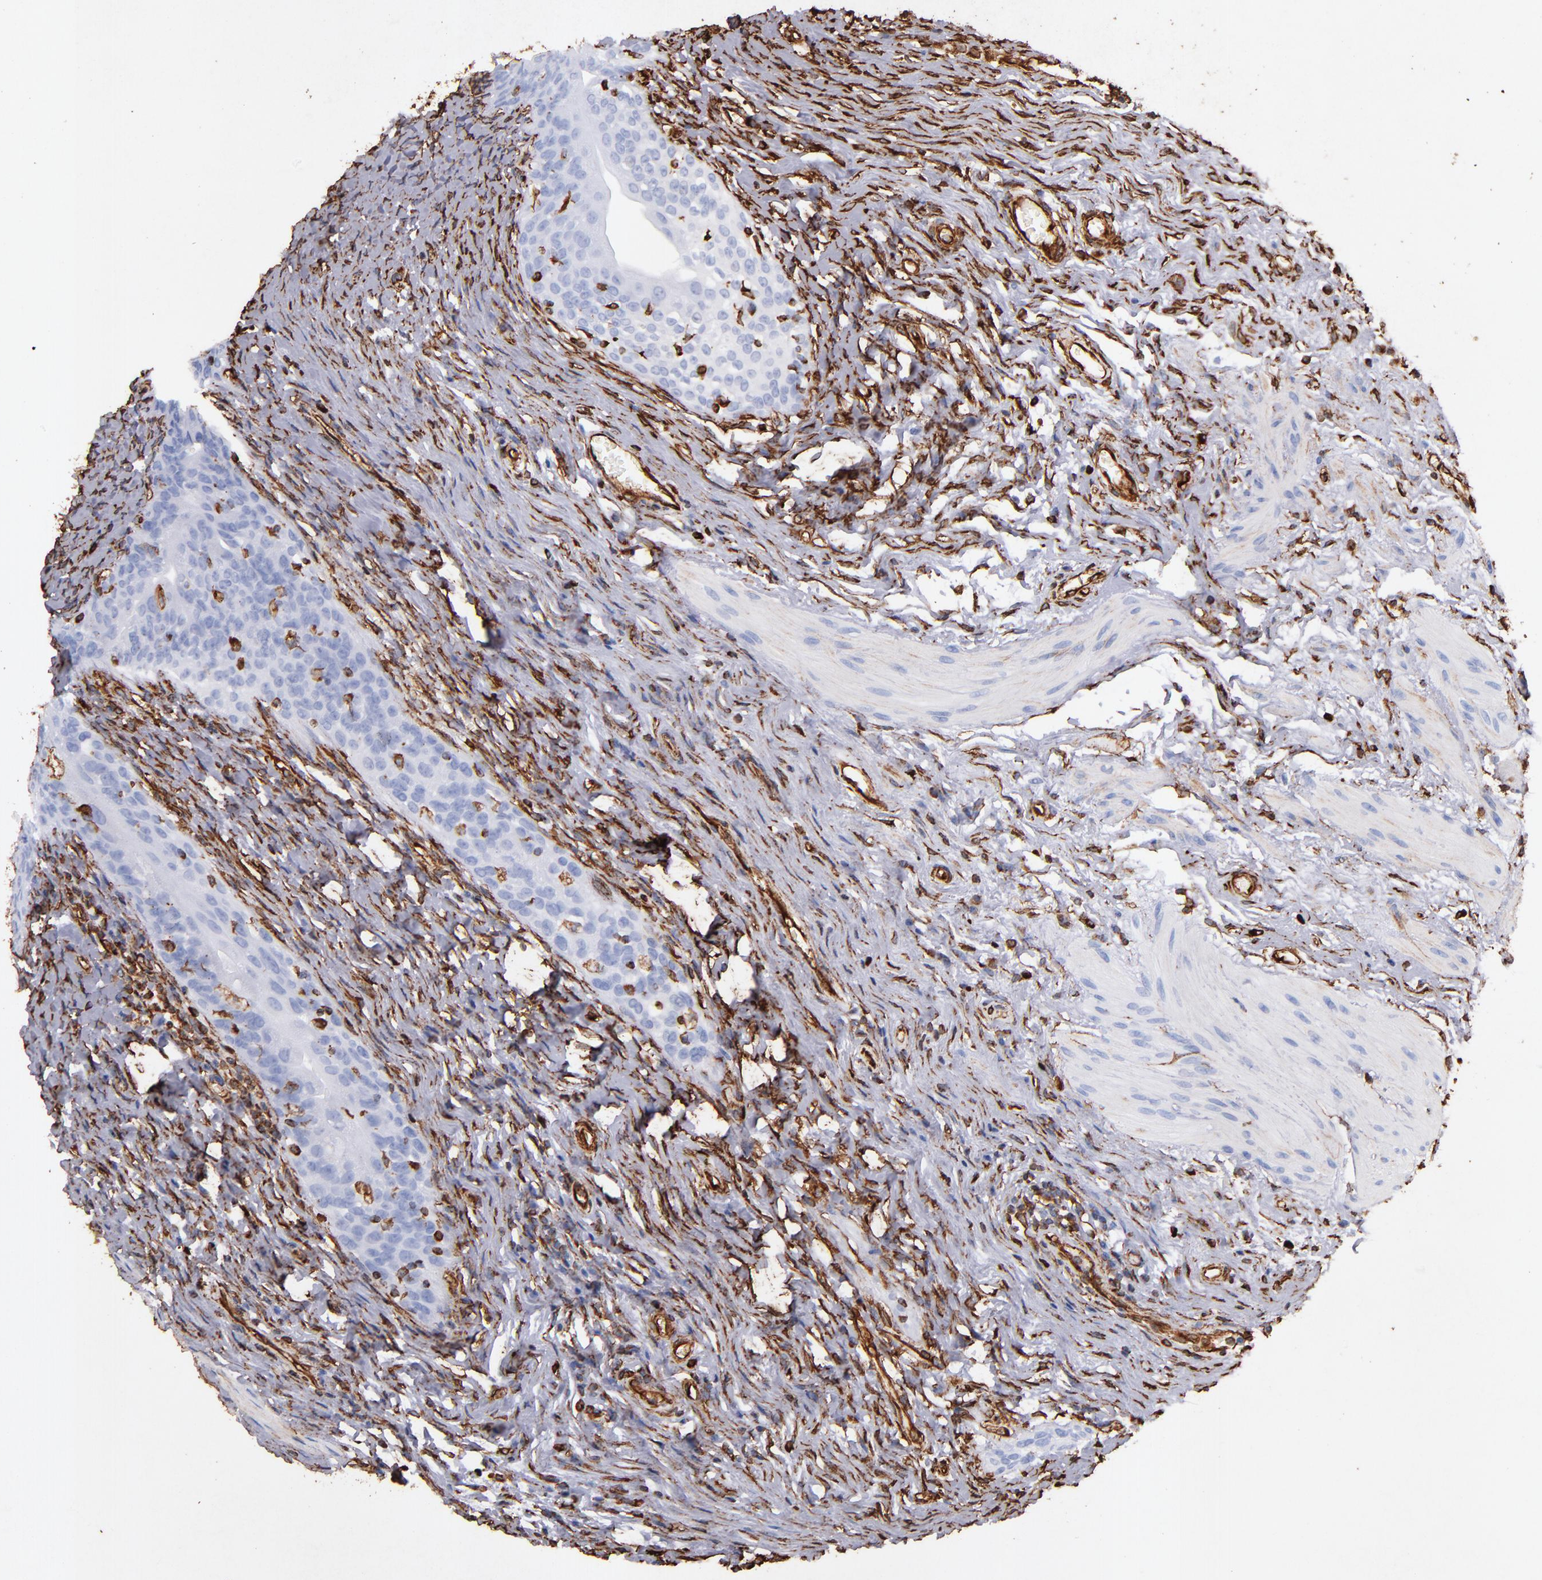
{"staining": {"intensity": "strong", "quantity": "<25%", "location": "cytoplasmic/membranous"}, "tissue": "urinary bladder", "cell_type": "Urothelial cells", "image_type": "normal", "snomed": [{"axis": "morphology", "description": "Normal tissue, NOS"}, {"axis": "topography", "description": "Urinary bladder"}], "caption": "Urothelial cells display medium levels of strong cytoplasmic/membranous staining in about <25% of cells in normal urinary bladder.", "gene": "VIM", "patient": {"sex": "female", "age": 55}}